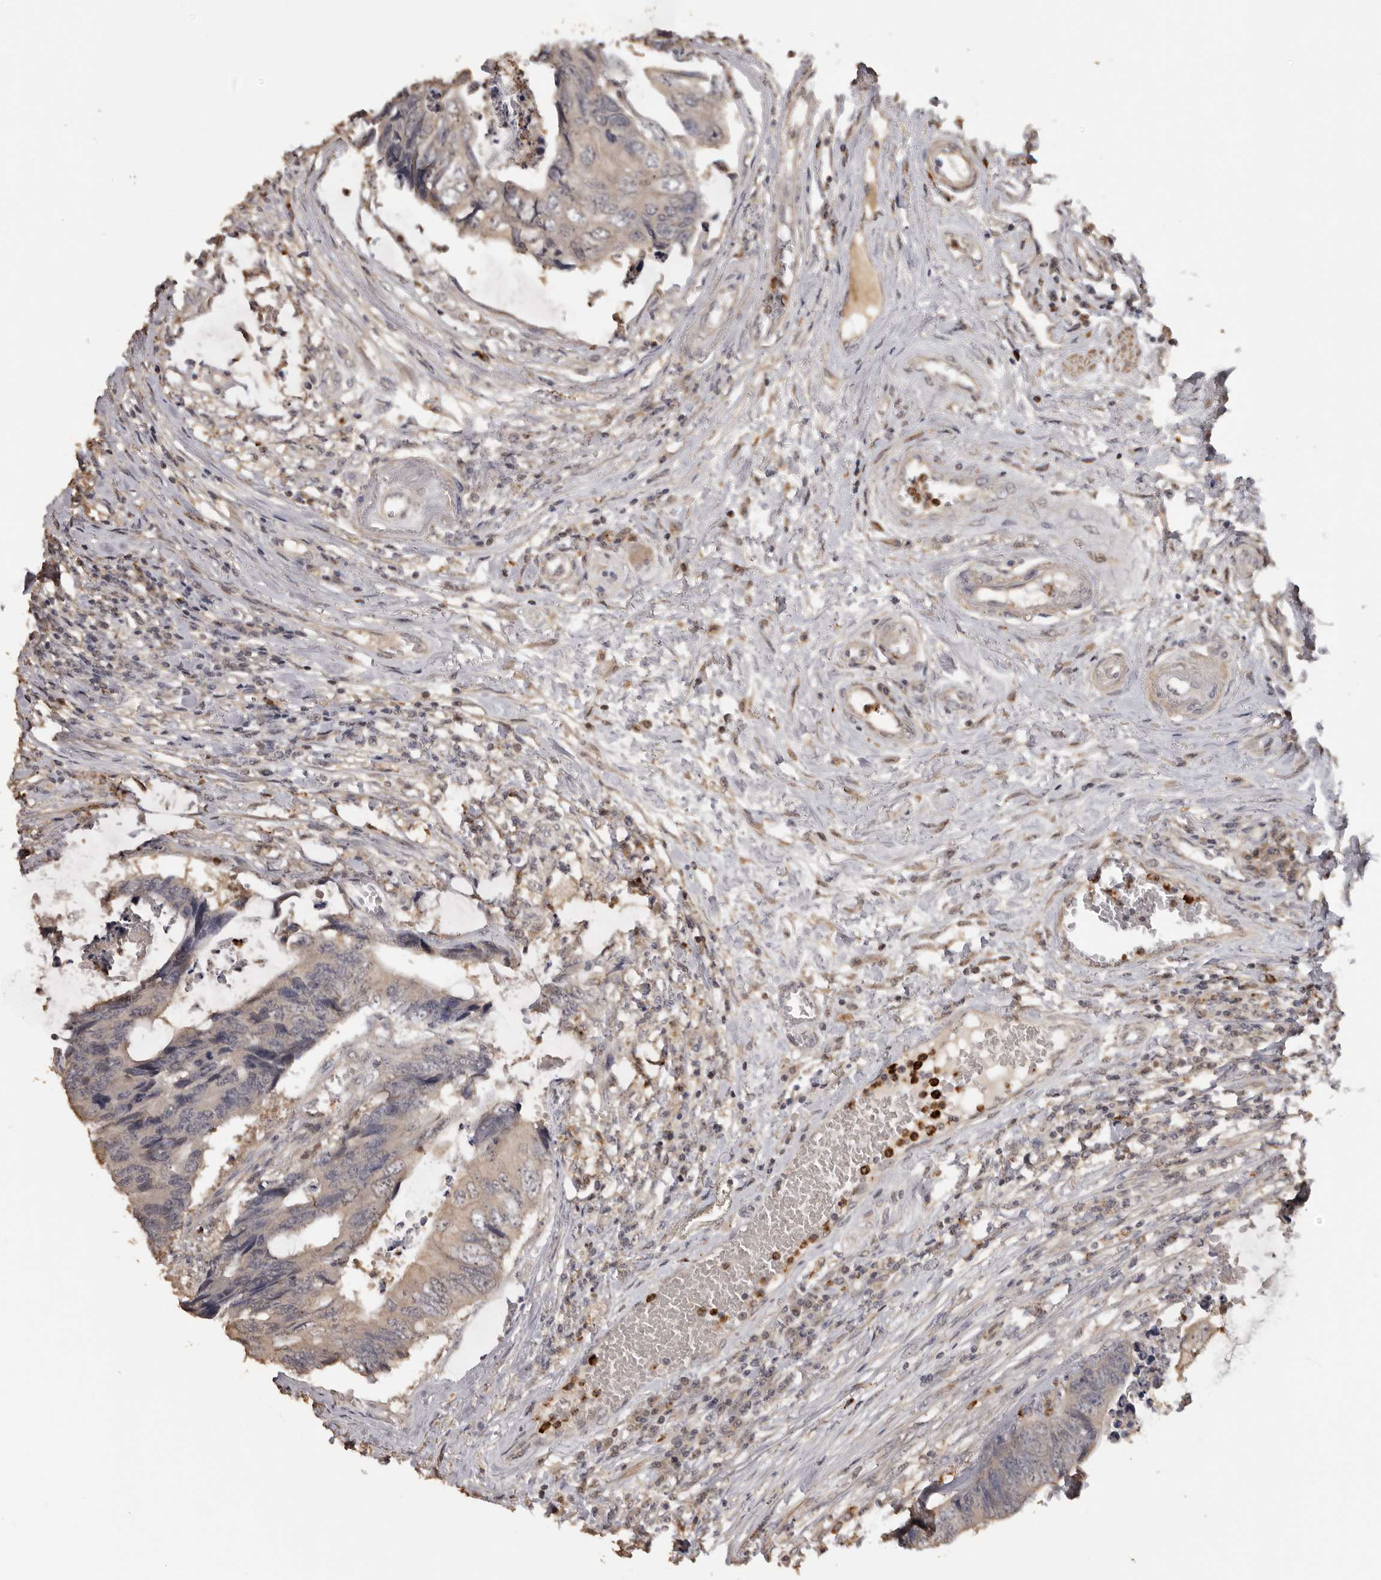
{"staining": {"intensity": "negative", "quantity": "none", "location": "none"}, "tissue": "colorectal cancer", "cell_type": "Tumor cells", "image_type": "cancer", "snomed": [{"axis": "morphology", "description": "Adenocarcinoma, NOS"}, {"axis": "topography", "description": "Rectum"}], "caption": "DAB immunohistochemical staining of colorectal cancer reveals no significant expression in tumor cells.", "gene": "KIF2B", "patient": {"sex": "male", "age": 84}}